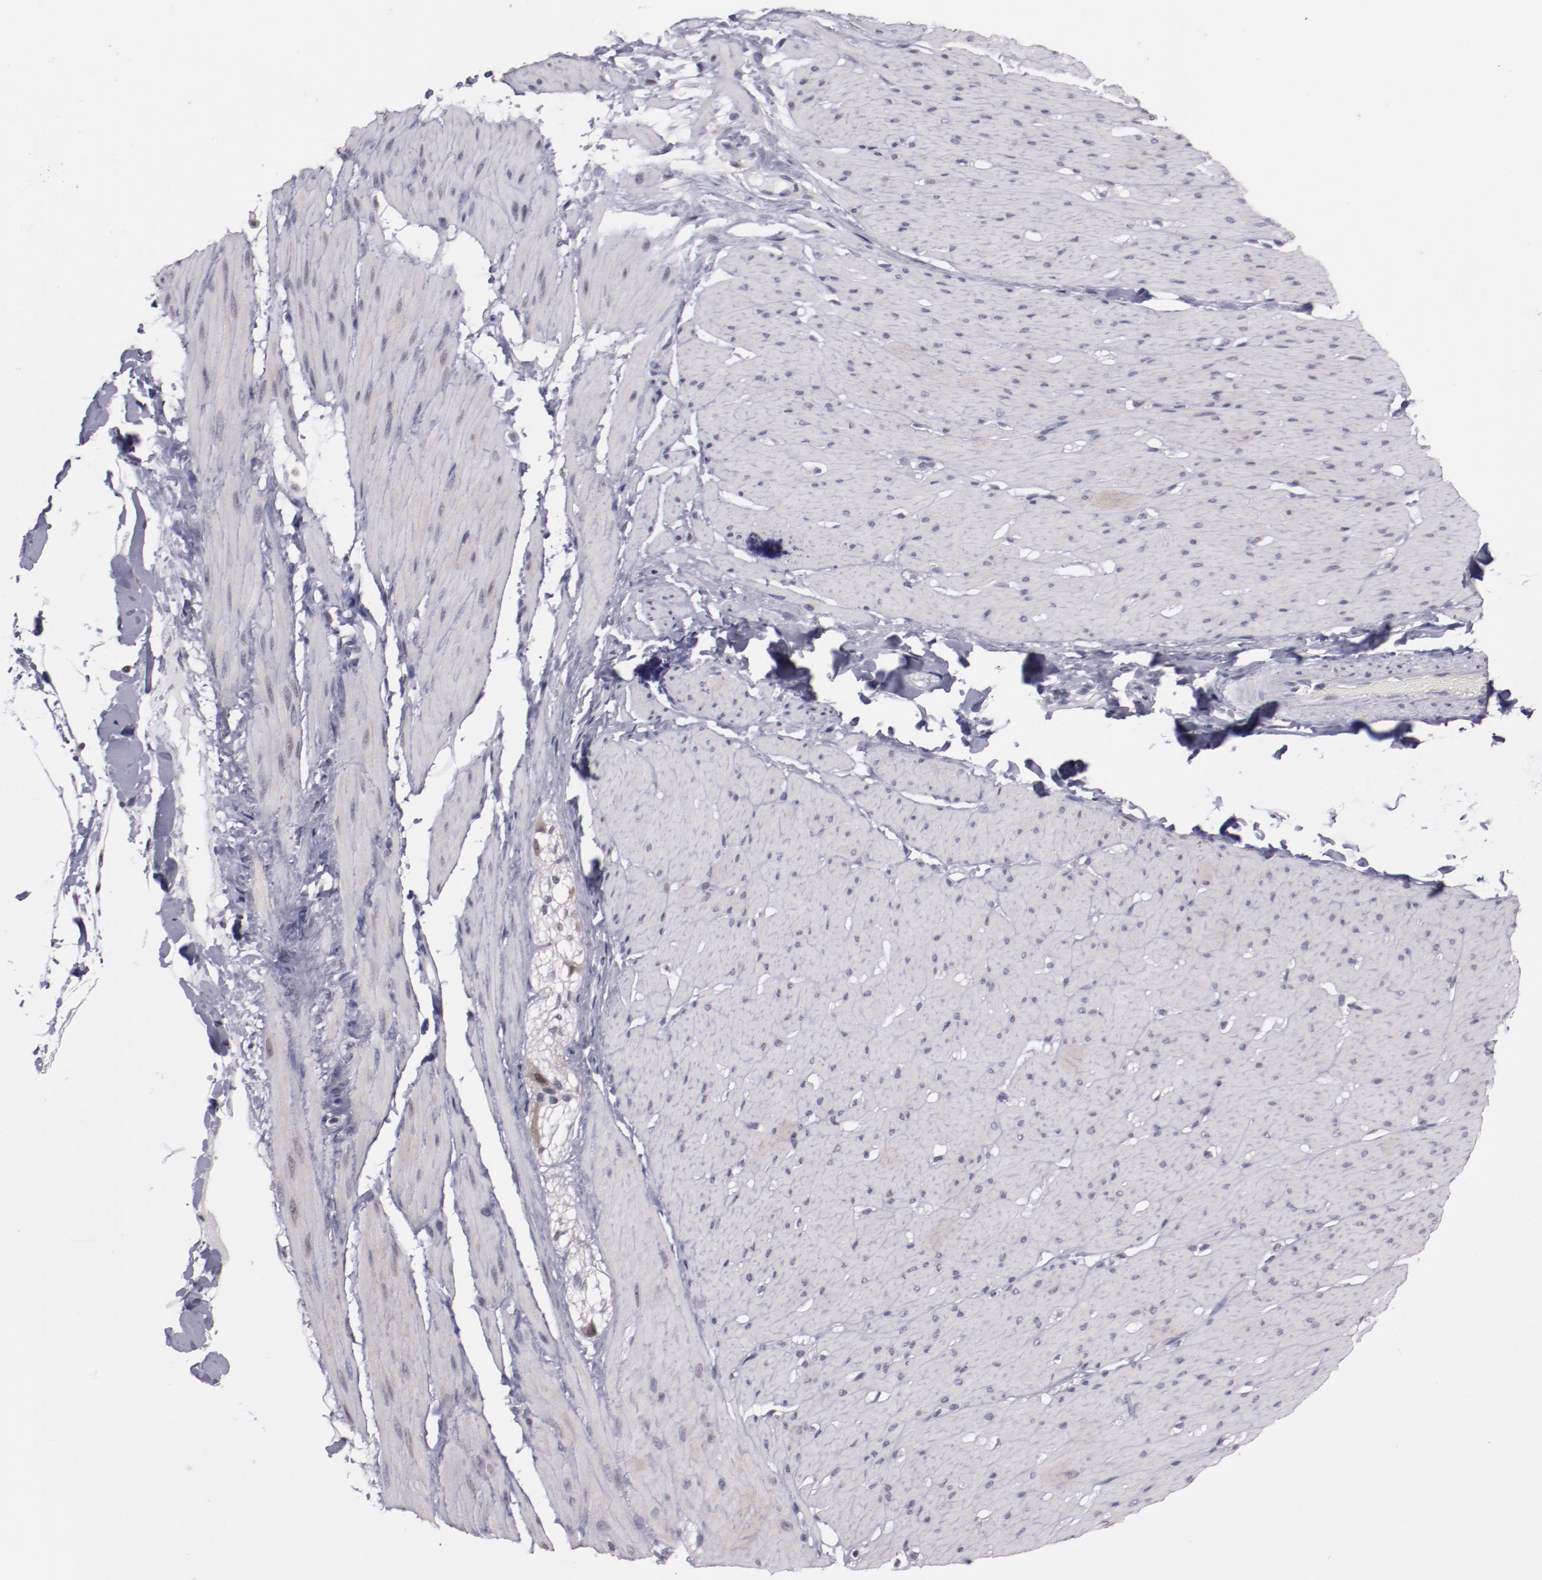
{"staining": {"intensity": "weak", "quantity": "<25%", "location": "cytoplasmic/membranous,nuclear"}, "tissue": "smooth muscle", "cell_type": "Smooth muscle cells", "image_type": "normal", "snomed": [{"axis": "morphology", "description": "Normal tissue, NOS"}, {"axis": "topography", "description": "Smooth muscle"}, {"axis": "topography", "description": "Colon"}], "caption": "An immunohistochemistry (IHC) photomicrograph of normal smooth muscle is shown. There is no staining in smooth muscle cells of smooth muscle. Nuclei are stained in blue.", "gene": "NRXN3", "patient": {"sex": "male", "age": 67}}